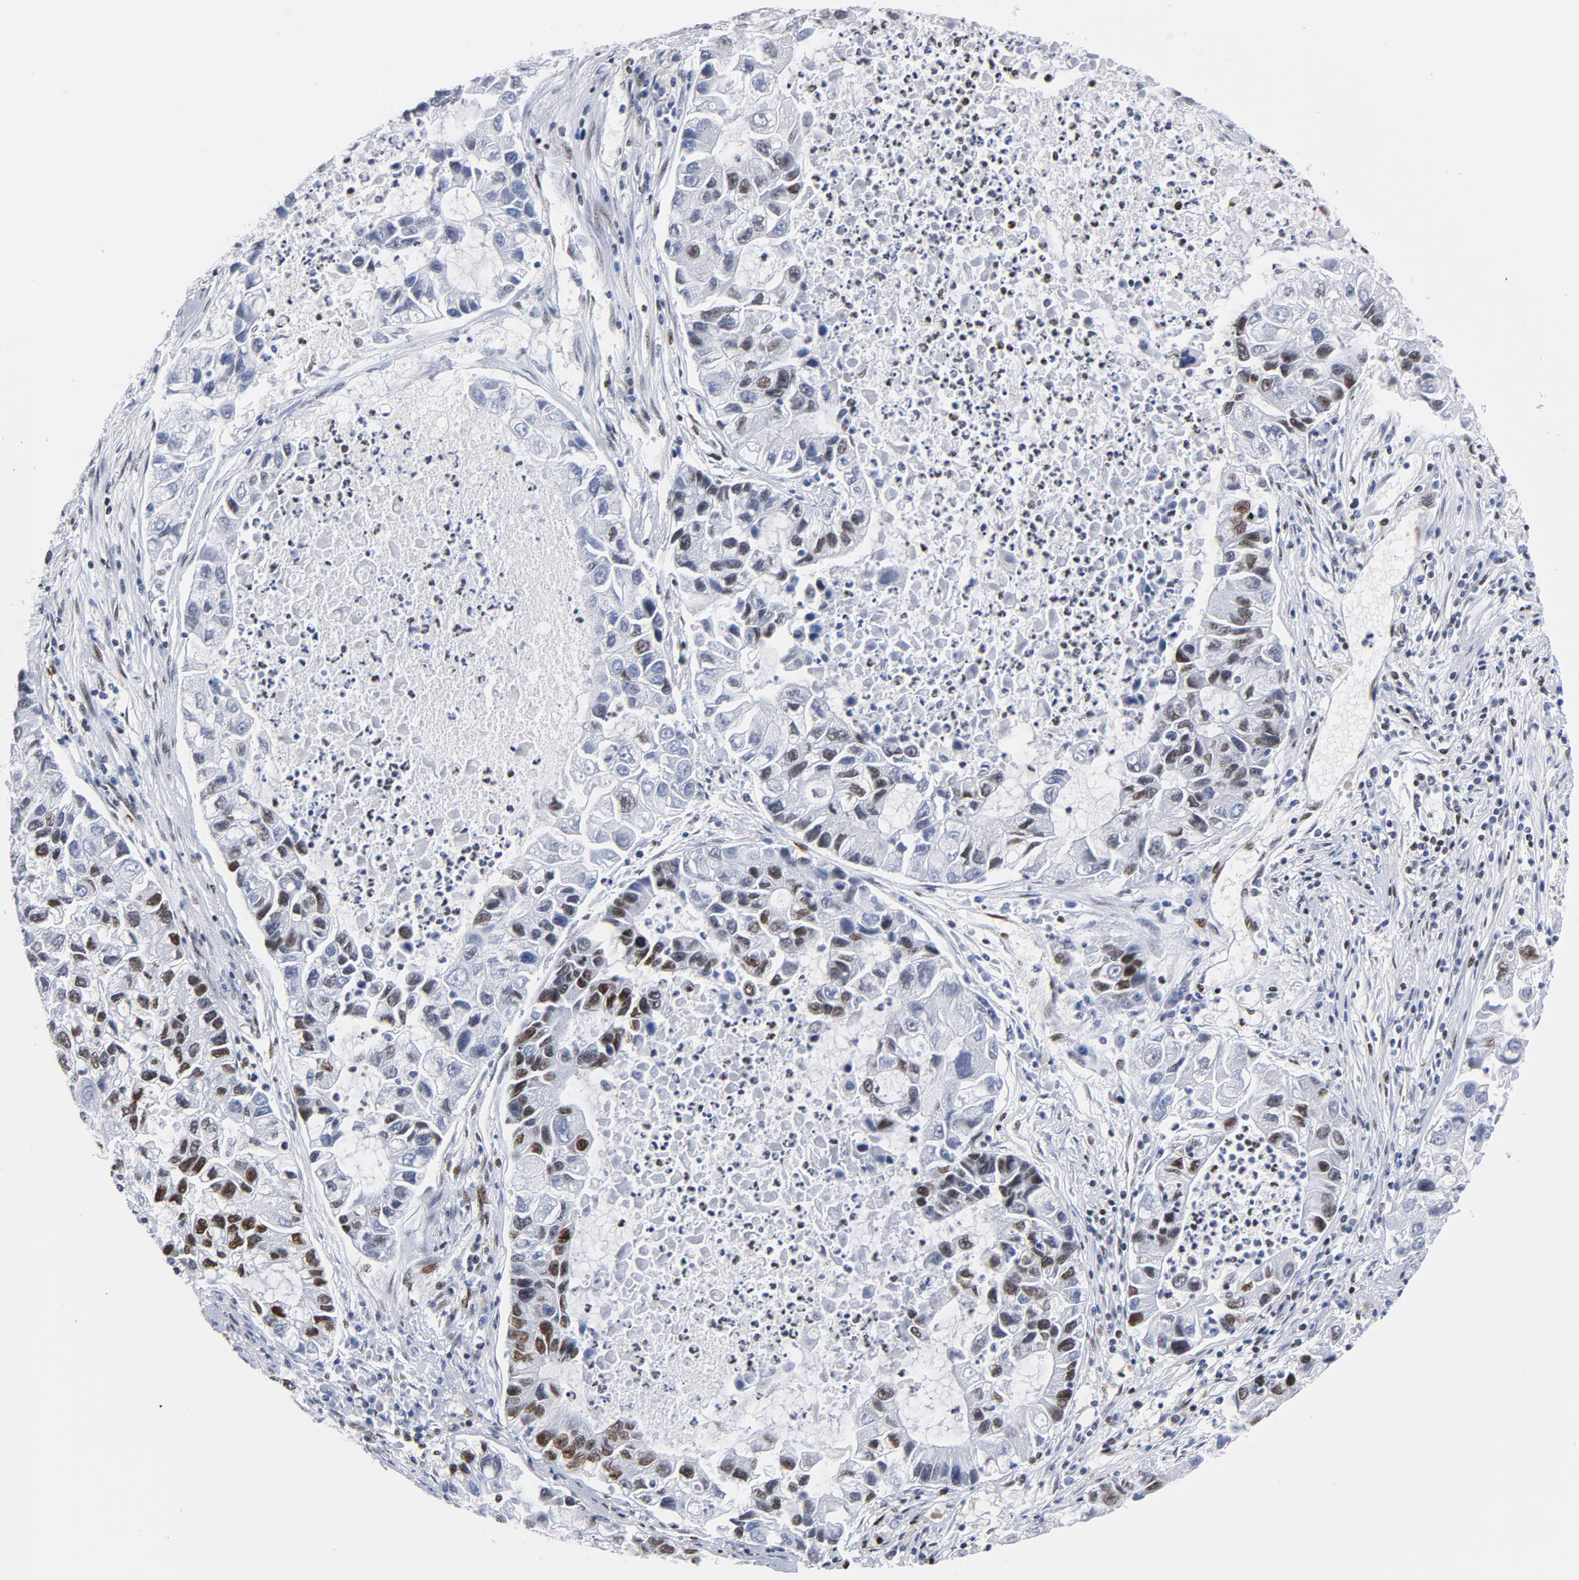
{"staining": {"intensity": "moderate", "quantity": "25%-75%", "location": "nuclear"}, "tissue": "lung cancer", "cell_type": "Tumor cells", "image_type": "cancer", "snomed": [{"axis": "morphology", "description": "Adenocarcinoma, NOS"}, {"axis": "topography", "description": "Lung"}], "caption": "Lung cancer (adenocarcinoma) stained for a protein reveals moderate nuclear positivity in tumor cells.", "gene": "TOP2B", "patient": {"sex": "female", "age": 51}}